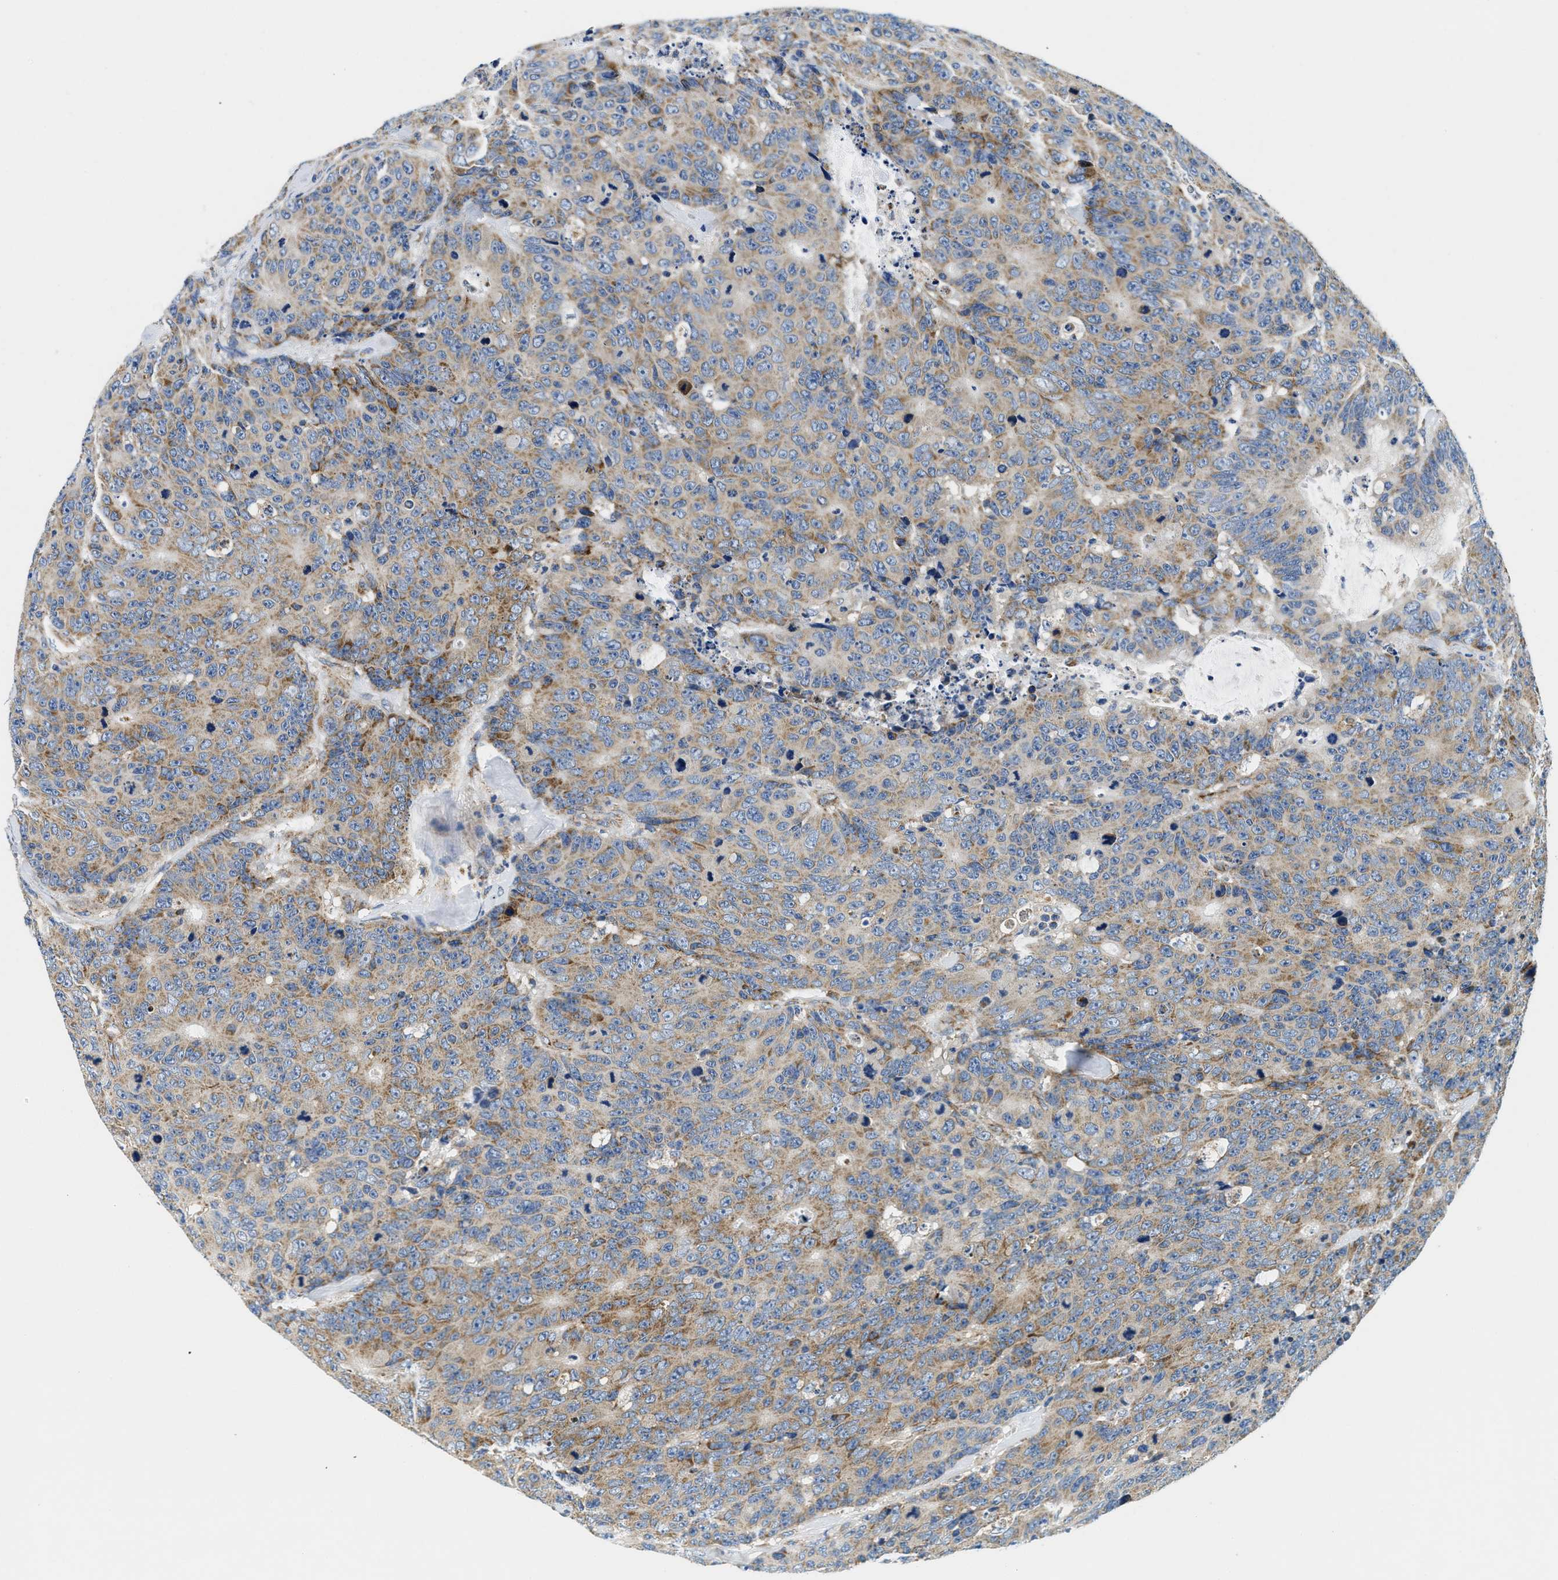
{"staining": {"intensity": "moderate", "quantity": ">75%", "location": "cytoplasmic/membranous"}, "tissue": "colorectal cancer", "cell_type": "Tumor cells", "image_type": "cancer", "snomed": [{"axis": "morphology", "description": "Adenocarcinoma, NOS"}, {"axis": "topography", "description": "Colon"}], "caption": "Protein expression by immunohistochemistry displays moderate cytoplasmic/membranous positivity in approximately >75% of tumor cells in adenocarcinoma (colorectal). (IHC, brightfield microscopy, high magnification).", "gene": "SAMD4B", "patient": {"sex": "female", "age": 86}}